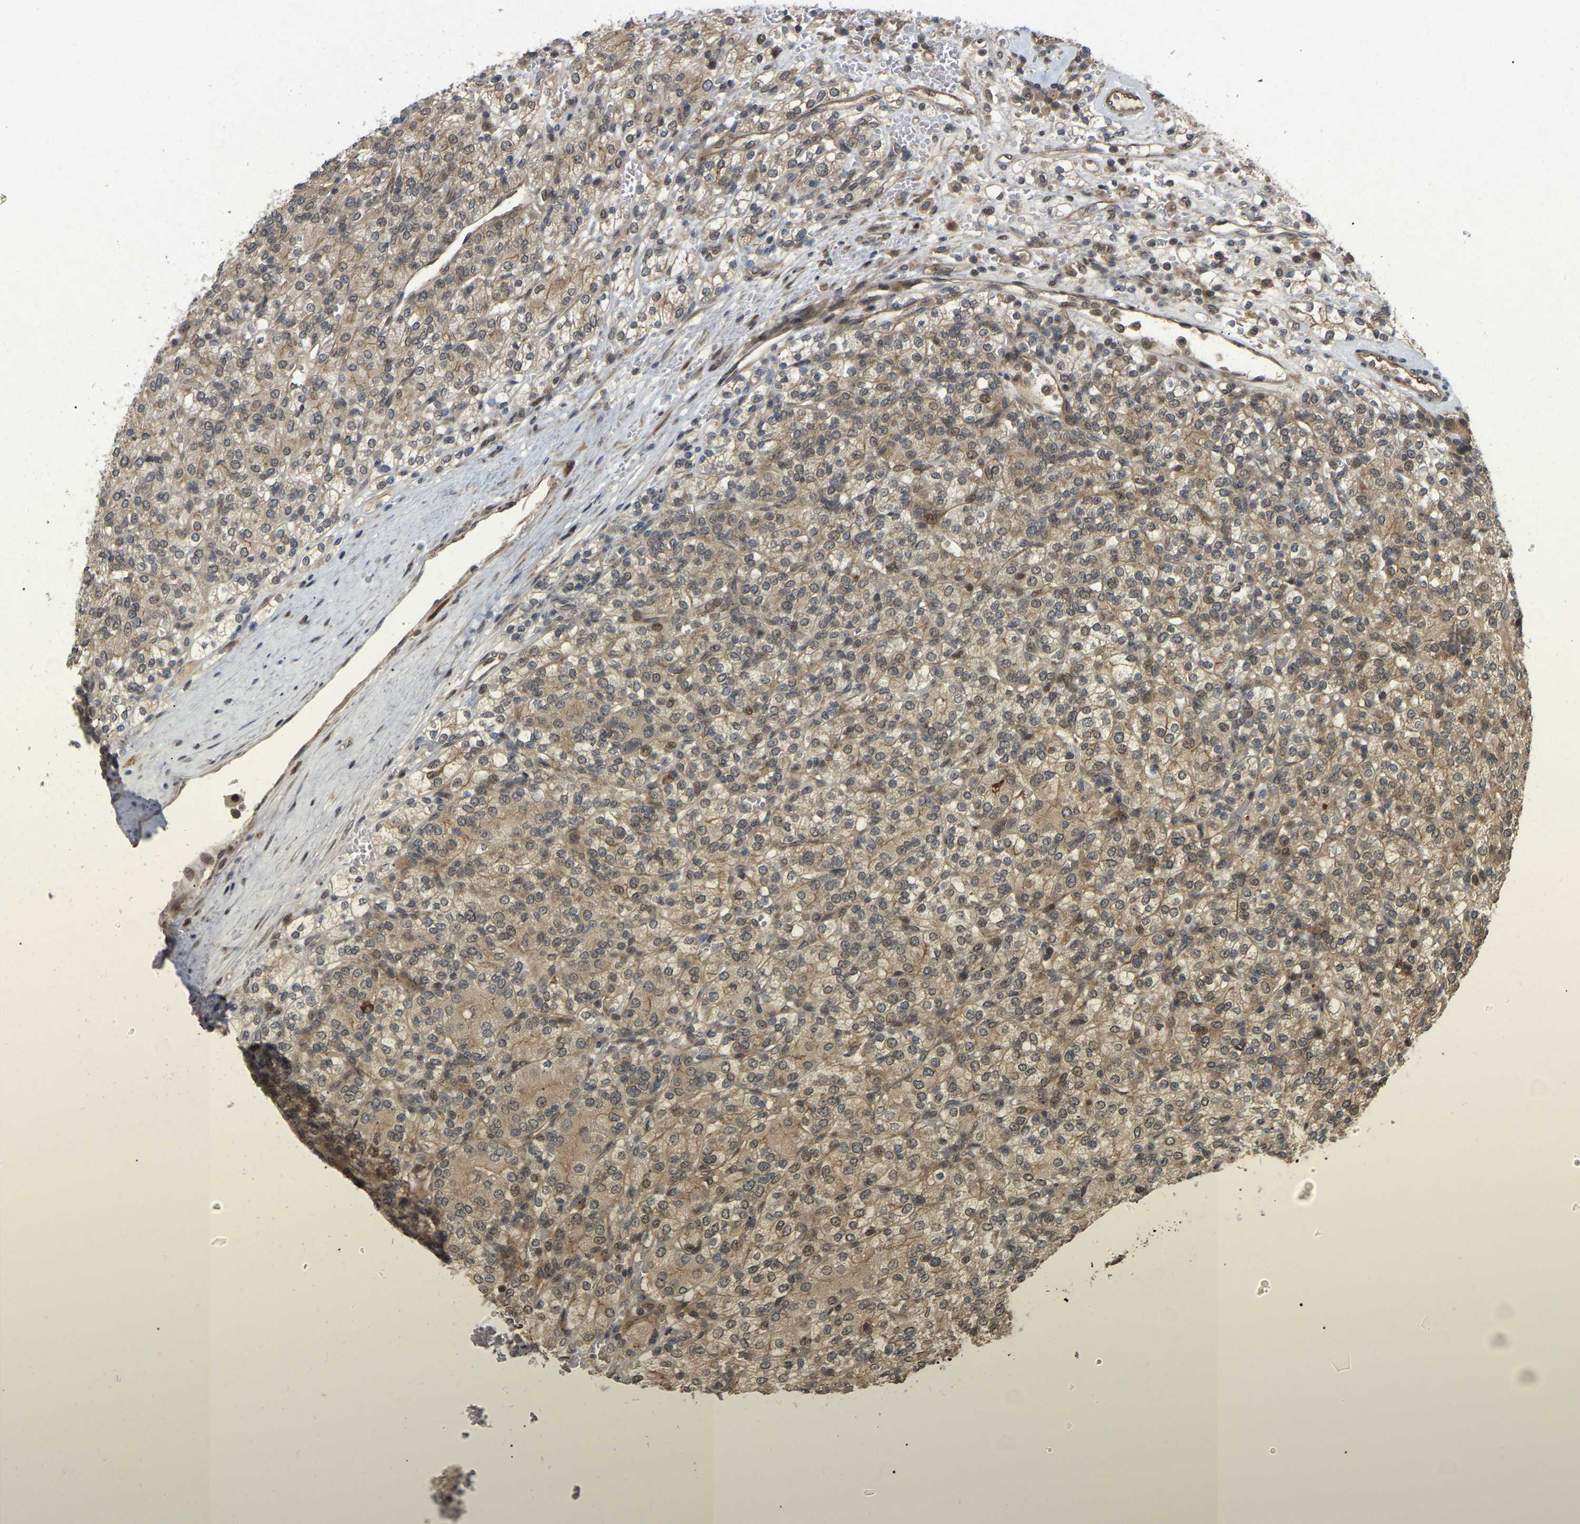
{"staining": {"intensity": "moderate", "quantity": ">75%", "location": "cytoplasmic/membranous,nuclear"}, "tissue": "renal cancer", "cell_type": "Tumor cells", "image_type": "cancer", "snomed": [{"axis": "morphology", "description": "Adenocarcinoma, NOS"}, {"axis": "topography", "description": "Kidney"}], "caption": "A medium amount of moderate cytoplasmic/membranous and nuclear positivity is seen in approximately >75% of tumor cells in adenocarcinoma (renal) tissue.", "gene": "KIAA1549", "patient": {"sex": "male", "age": 77}}